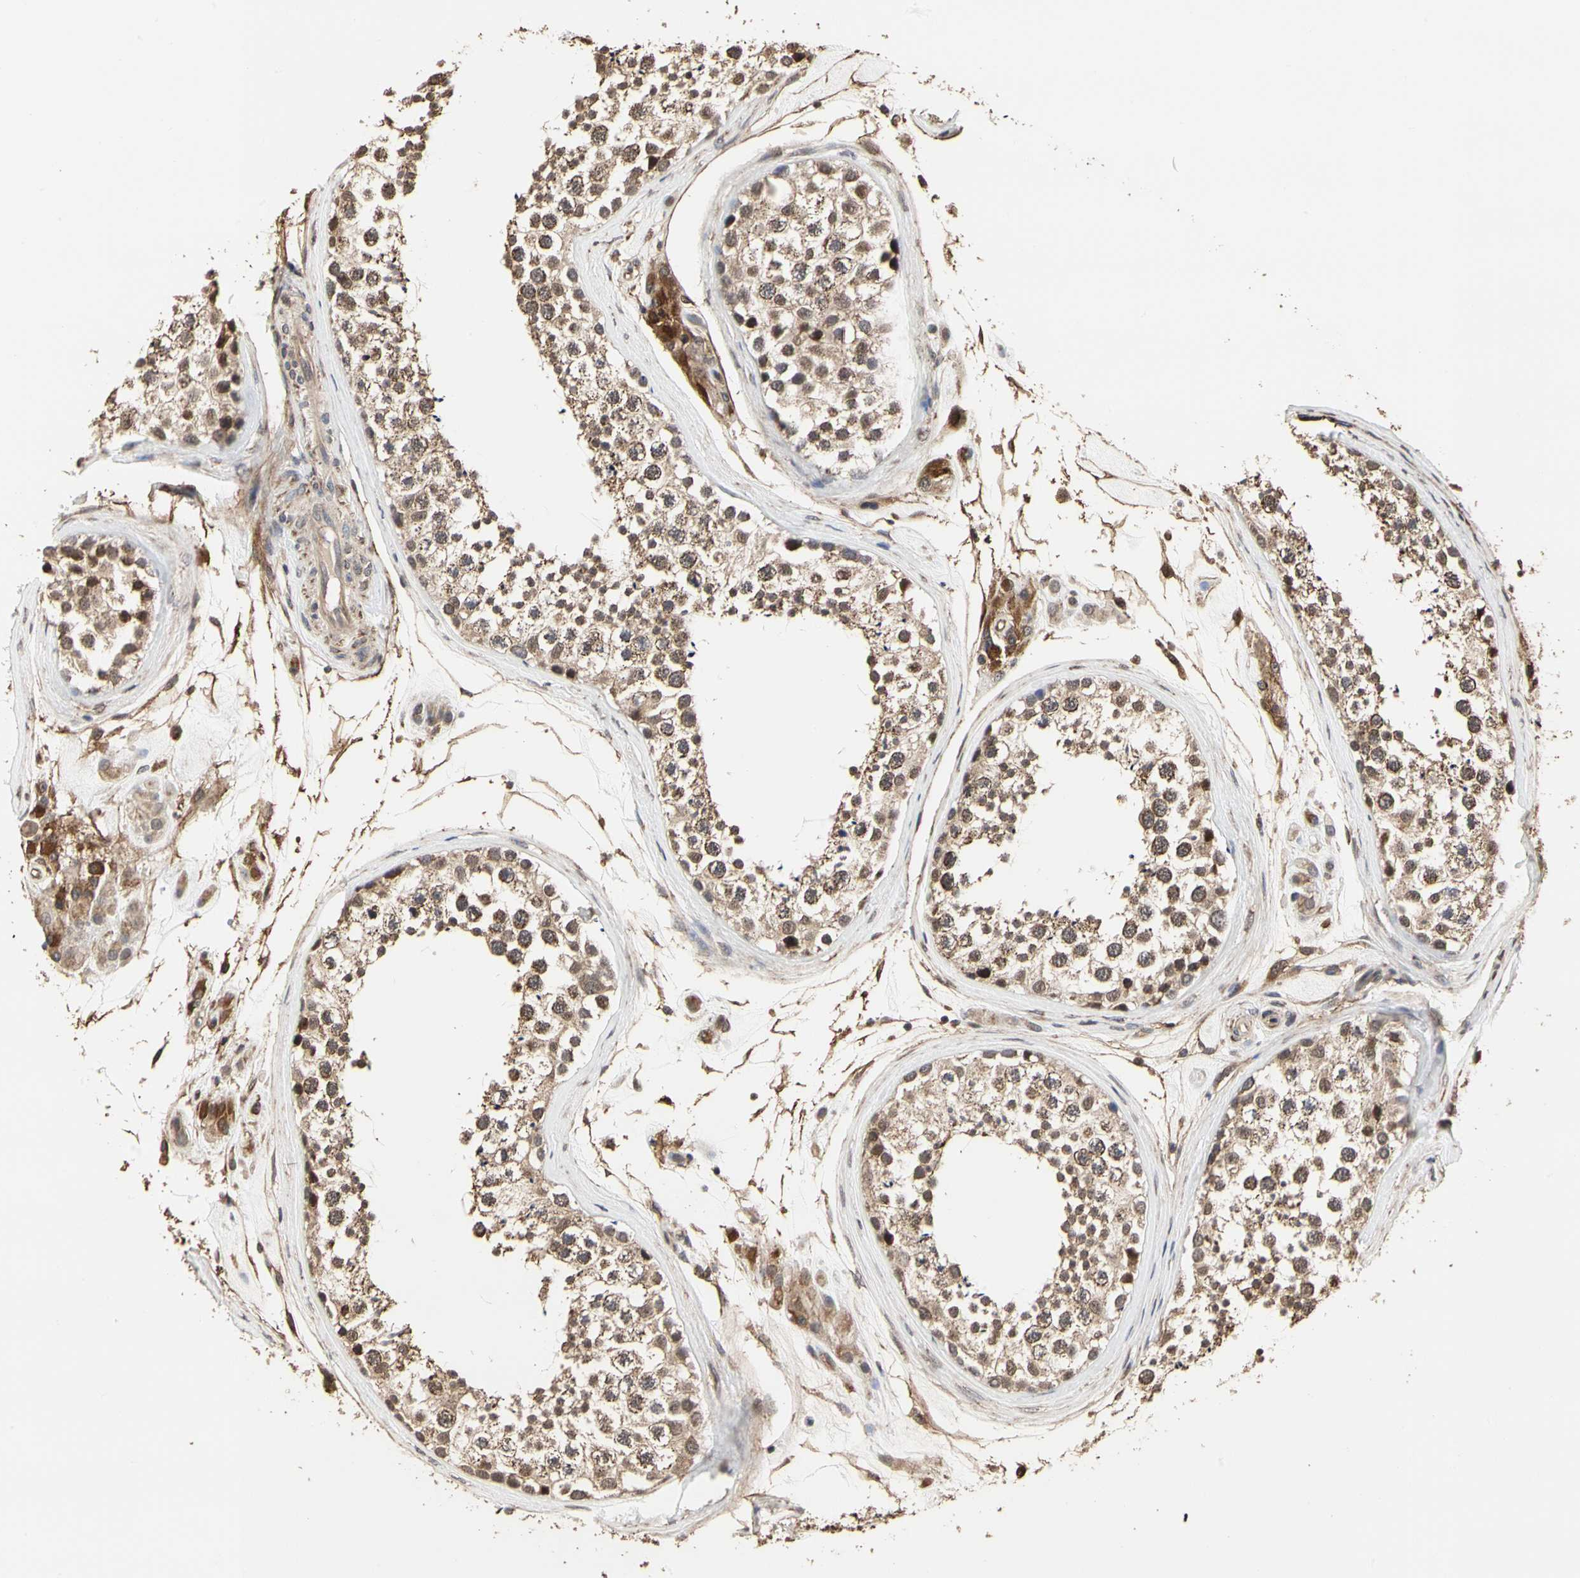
{"staining": {"intensity": "moderate", "quantity": ">75%", "location": "cytoplasmic/membranous"}, "tissue": "testis", "cell_type": "Cells in seminiferous ducts", "image_type": "normal", "snomed": [{"axis": "morphology", "description": "Normal tissue, NOS"}, {"axis": "topography", "description": "Testis"}], "caption": "Immunohistochemical staining of benign human testis shows moderate cytoplasmic/membranous protein staining in about >75% of cells in seminiferous ducts.", "gene": "TAOK1", "patient": {"sex": "male", "age": 46}}